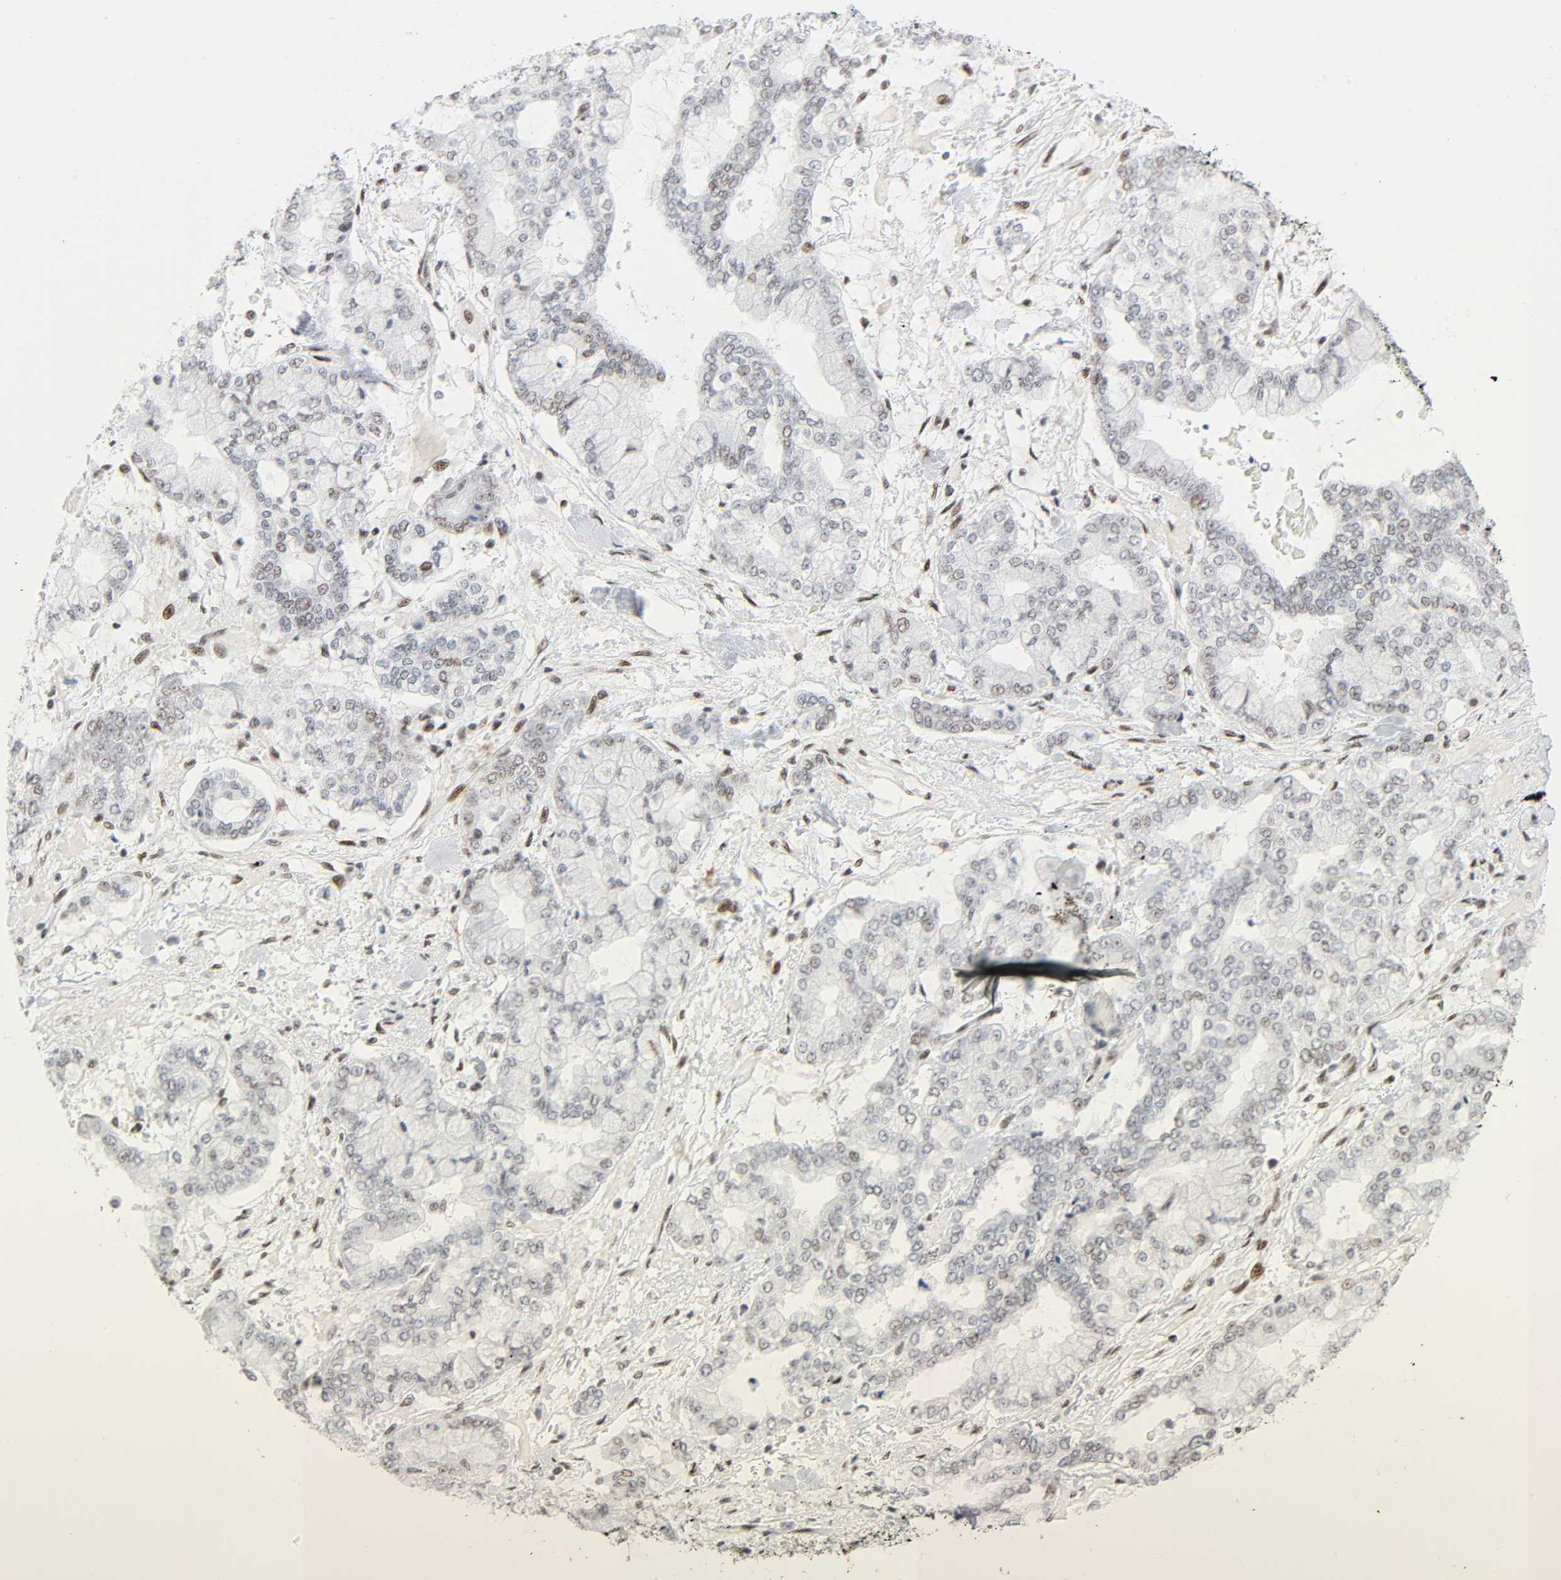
{"staining": {"intensity": "moderate", "quantity": "25%-75%", "location": "nuclear"}, "tissue": "stomach cancer", "cell_type": "Tumor cells", "image_type": "cancer", "snomed": [{"axis": "morphology", "description": "Normal tissue, NOS"}, {"axis": "morphology", "description": "Adenocarcinoma, NOS"}, {"axis": "topography", "description": "Stomach, upper"}, {"axis": "topography", "description": "Stomach"}], "caption": "A micrograph of human stomach cancer stained for a protein displays moderate nuclear brown staining in tumor cells.", "gene": "HSF1", "patient": {"sex": "male", "age": 76}}